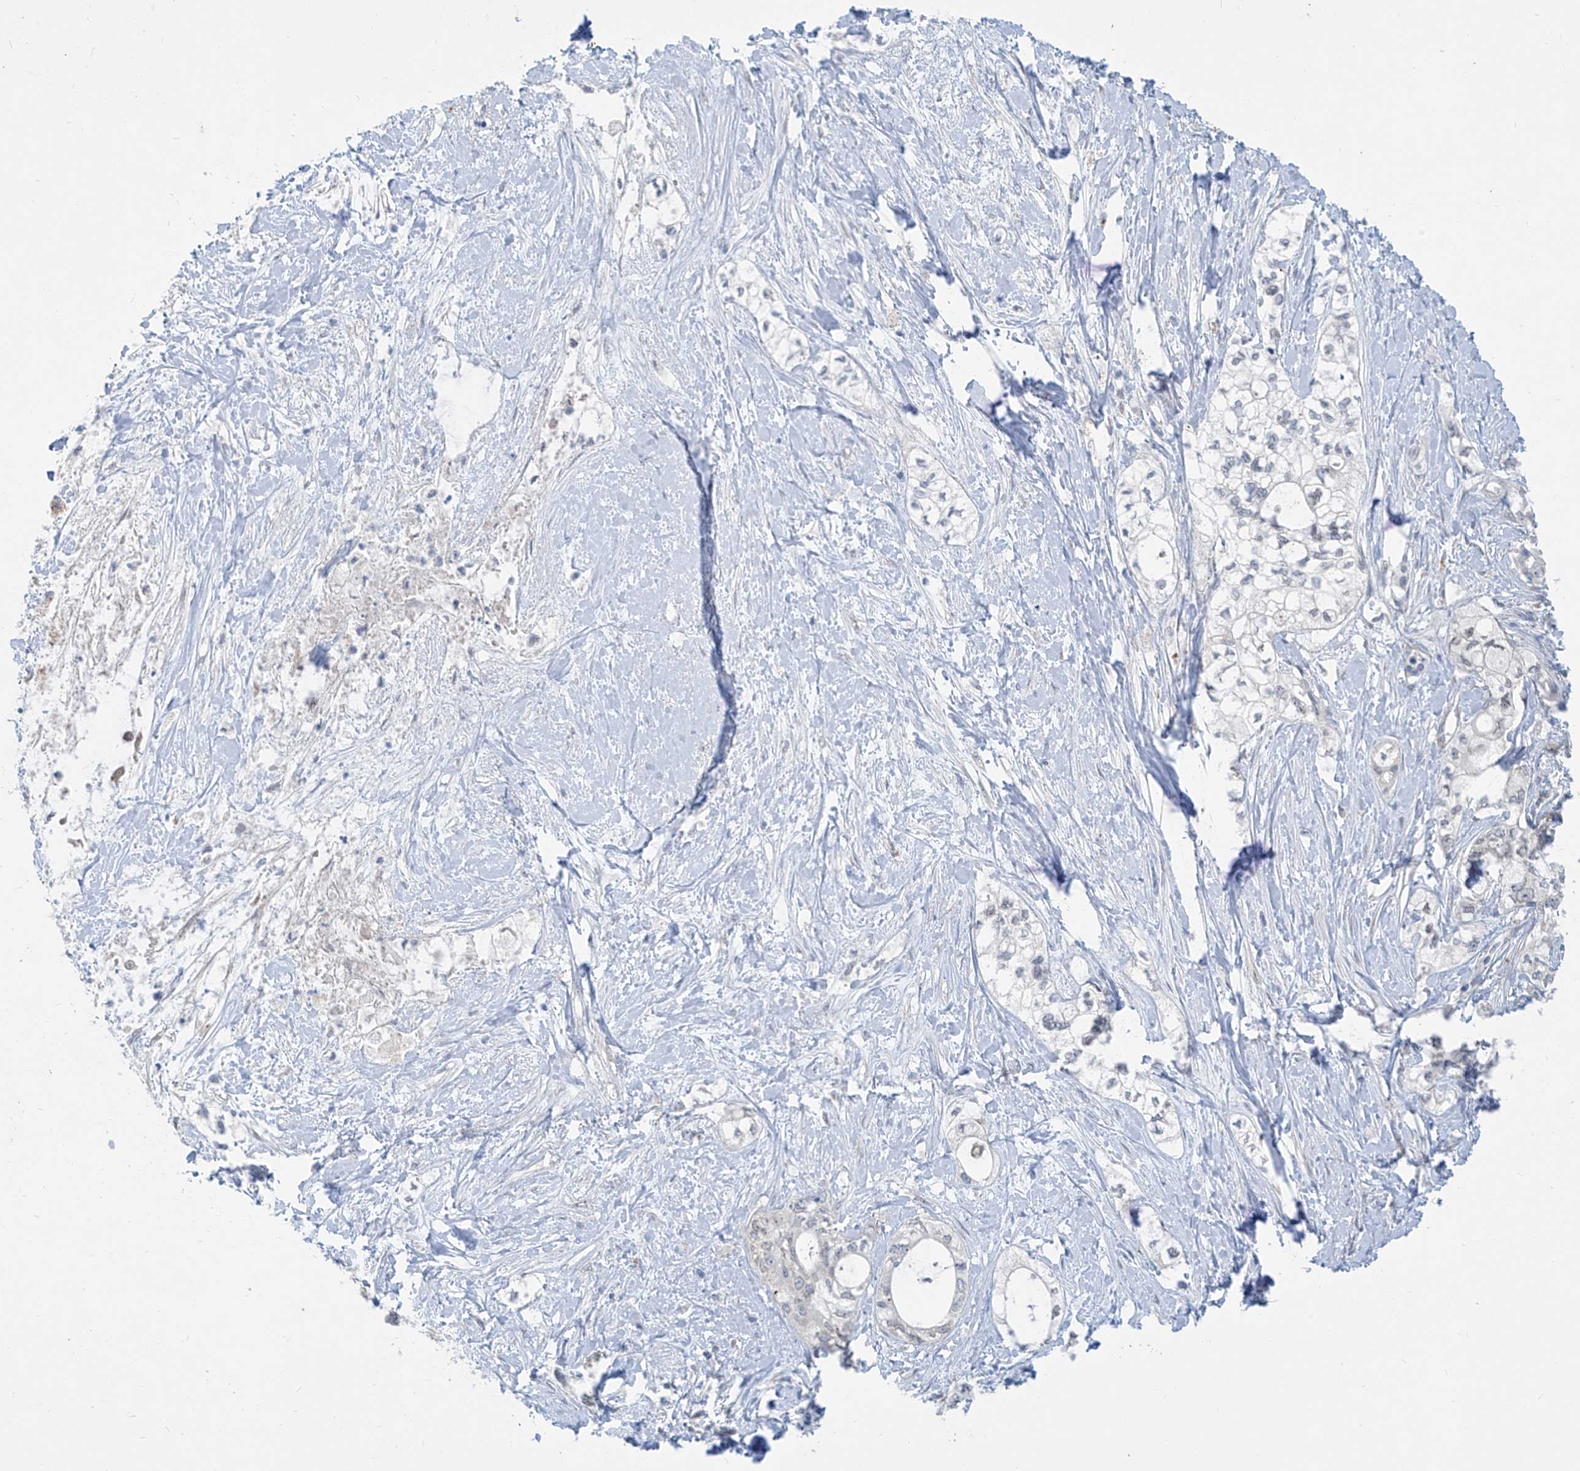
{"staining": {"intensity": "negative", "quantity": "none", "location": "none"}, "tissue": "pancreatic cancer", "cell_type": "Tumor cells", "image_type": "cancer", "snomed": [{"axis": "morphology", "description": "Adenocarcinoma, NOS"}, {"axis": "topography", "description": "Pancreas"}], "caption": "DAB immunohistochemical staining of human pancreatic cancer reveals no significant staining in tumor cells.", "gene": "KRTAP25-1", "patient": {"sex": "male", "age": 70}}